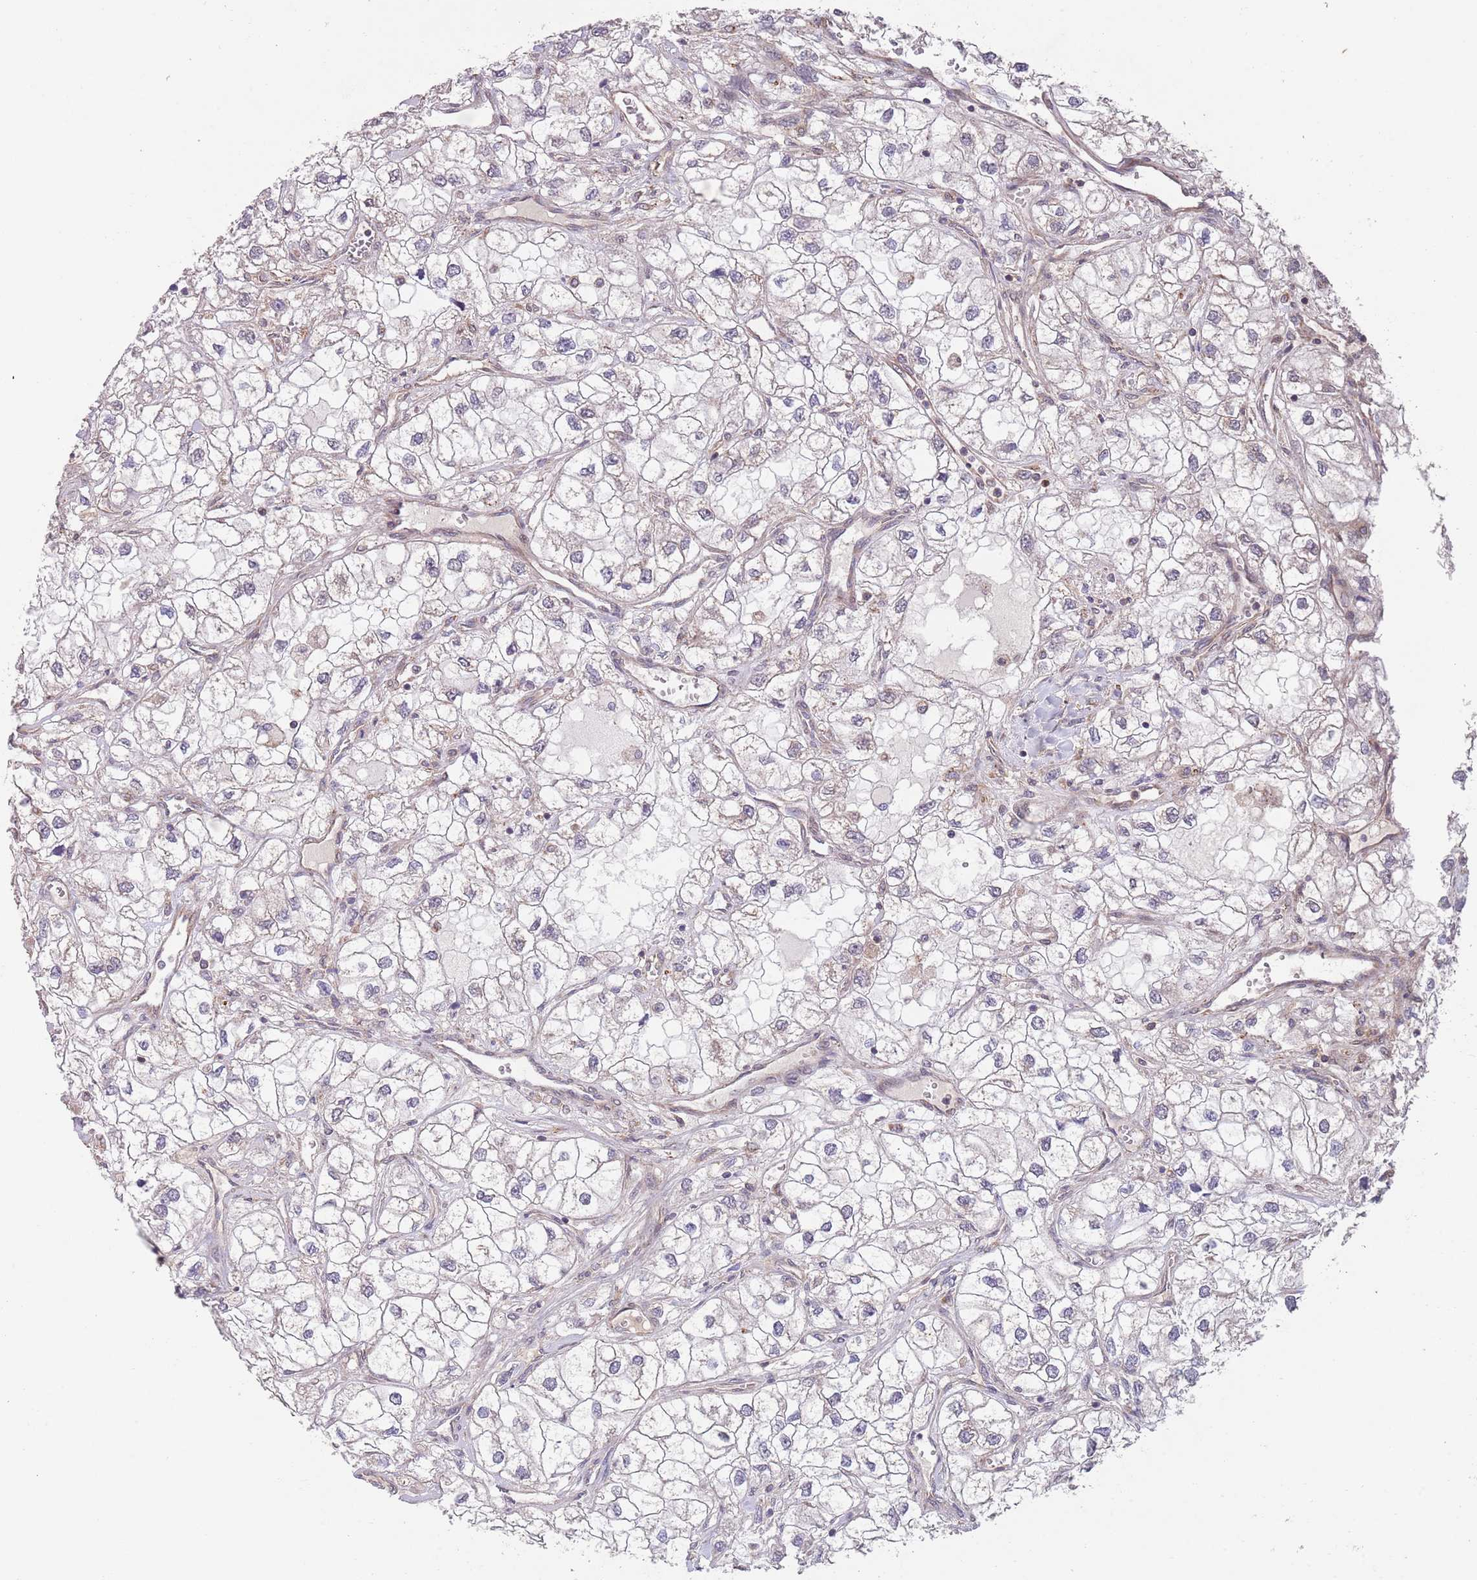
{"staining": {"intensity": "negative", "quantity": "none", "location": "none"}, "tissue": "renal cancer", "cell_type": "Tumor cells", "image_type": "cancer", "snomed": [{"axis": "morphology", "description": "Adenocarcinoma, NOS"}, {"axis": "topography", "description": "Kidney"}], "caption": "DAB (3,3'-diaminobenzidine) immunohistochemical staining of human renal cancer (adenocarcinoma) reveals no significant expression in tumor cells. (DAB (3,3'-diaminobenzidine) IHC with hematoxylin counter stain).", "gene": "CHD9", "patient": {"sex": "male", "age": 59}}